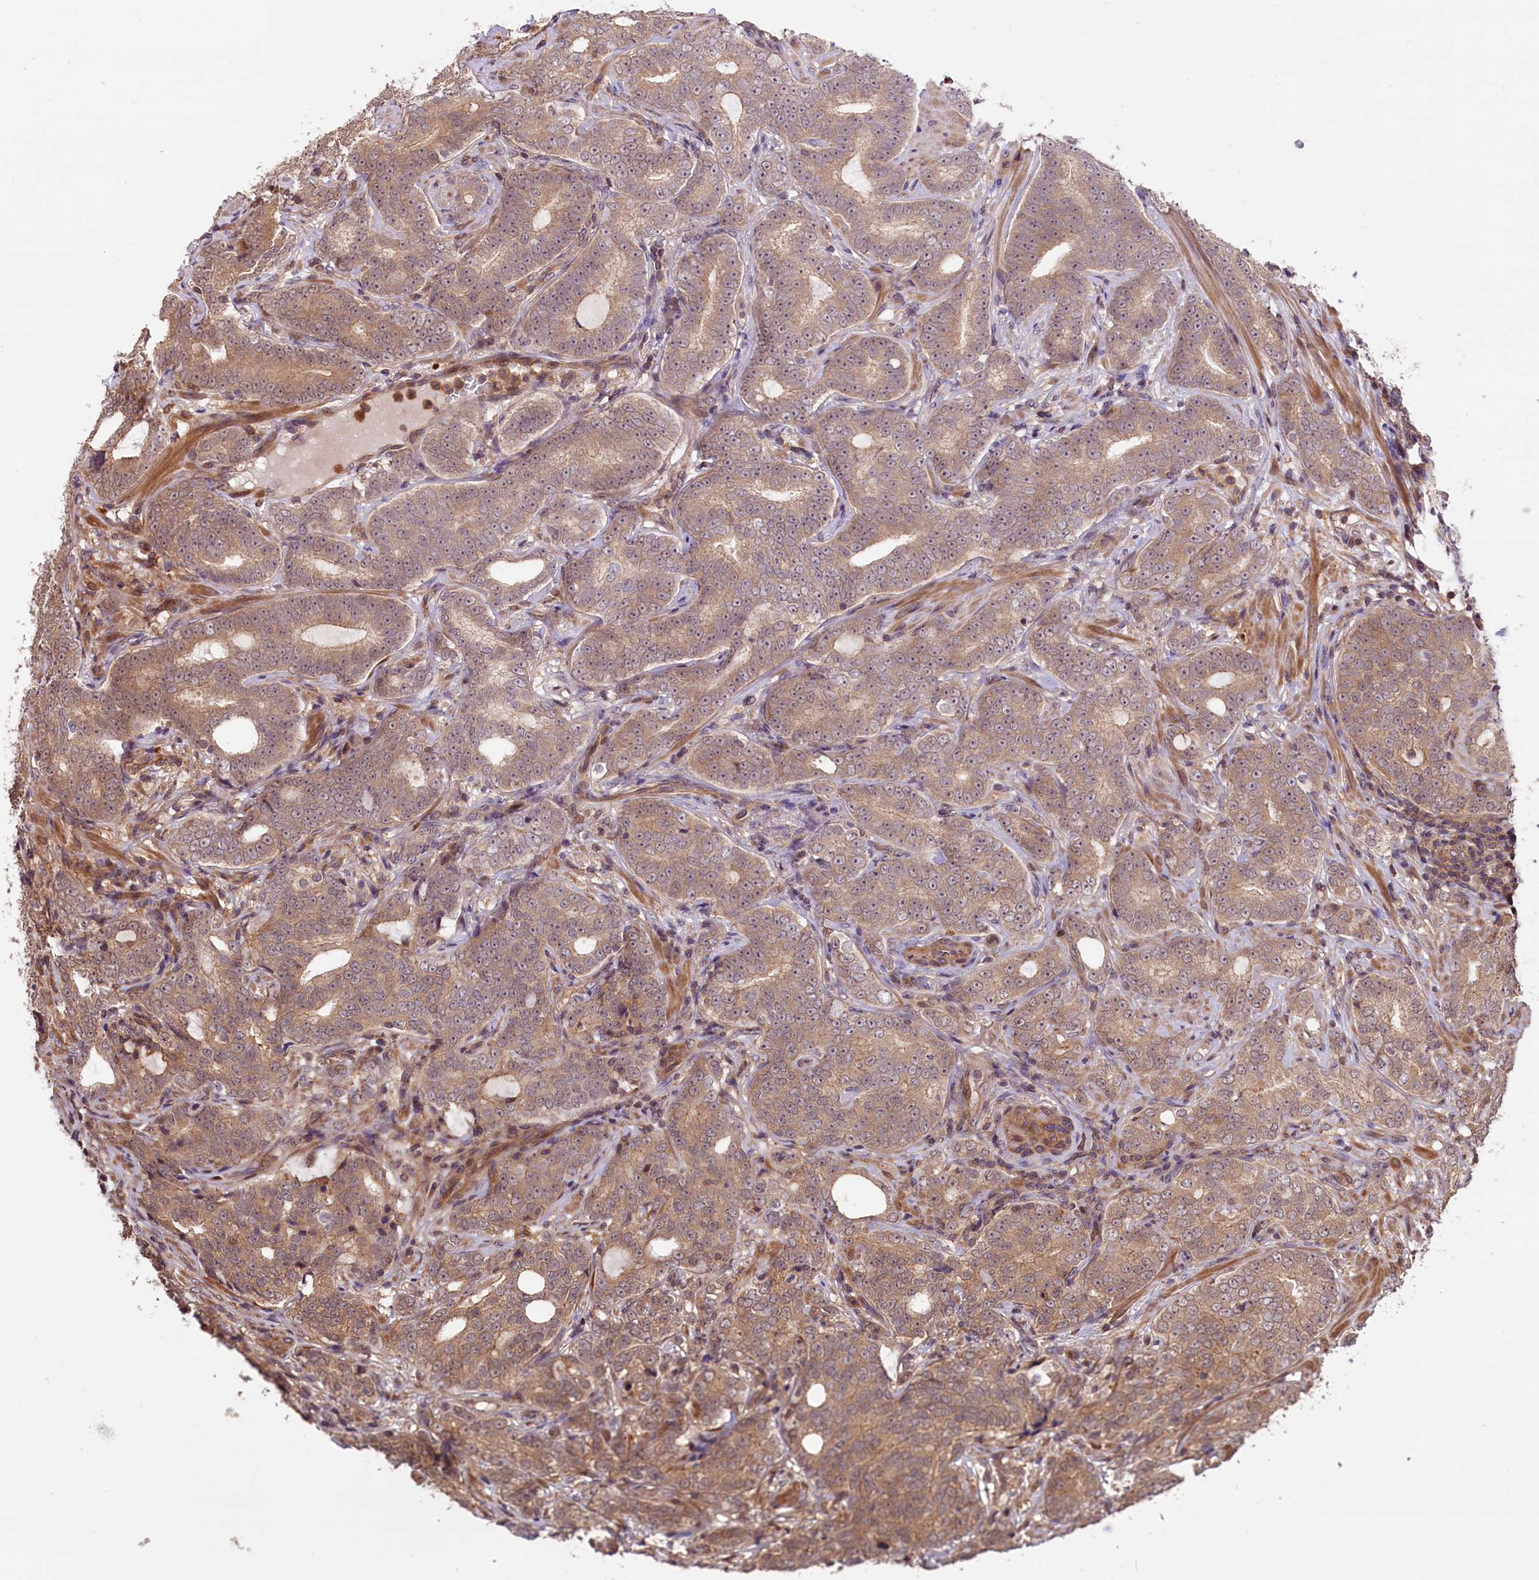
{"staining": {"intensity": "moderate", "quantity": "25%-75%", "location": "cytoplasmic/membranous,nuclear"}, "tissue": "prostate cancer", "cell_type": "Tumor cells", "image_type": "cancer", "snomed": [{"axis": "morphology", "description": "Adenocarcinoma, High grade"}, {"axis": "topography", "description": "Prostate"}], "caption": "An IHC image of neoplastic tissue is shown. Protein staining in brown shows moderate cytoplasmic/membranous and nuclear positivity in prostate high-grade adenocarcinoma within tumor cells. (Brightfield microscopy of DAB IHC at high magnification).", "gene": "RIC8A", "patient": {"sex": "male", "age": 64}}